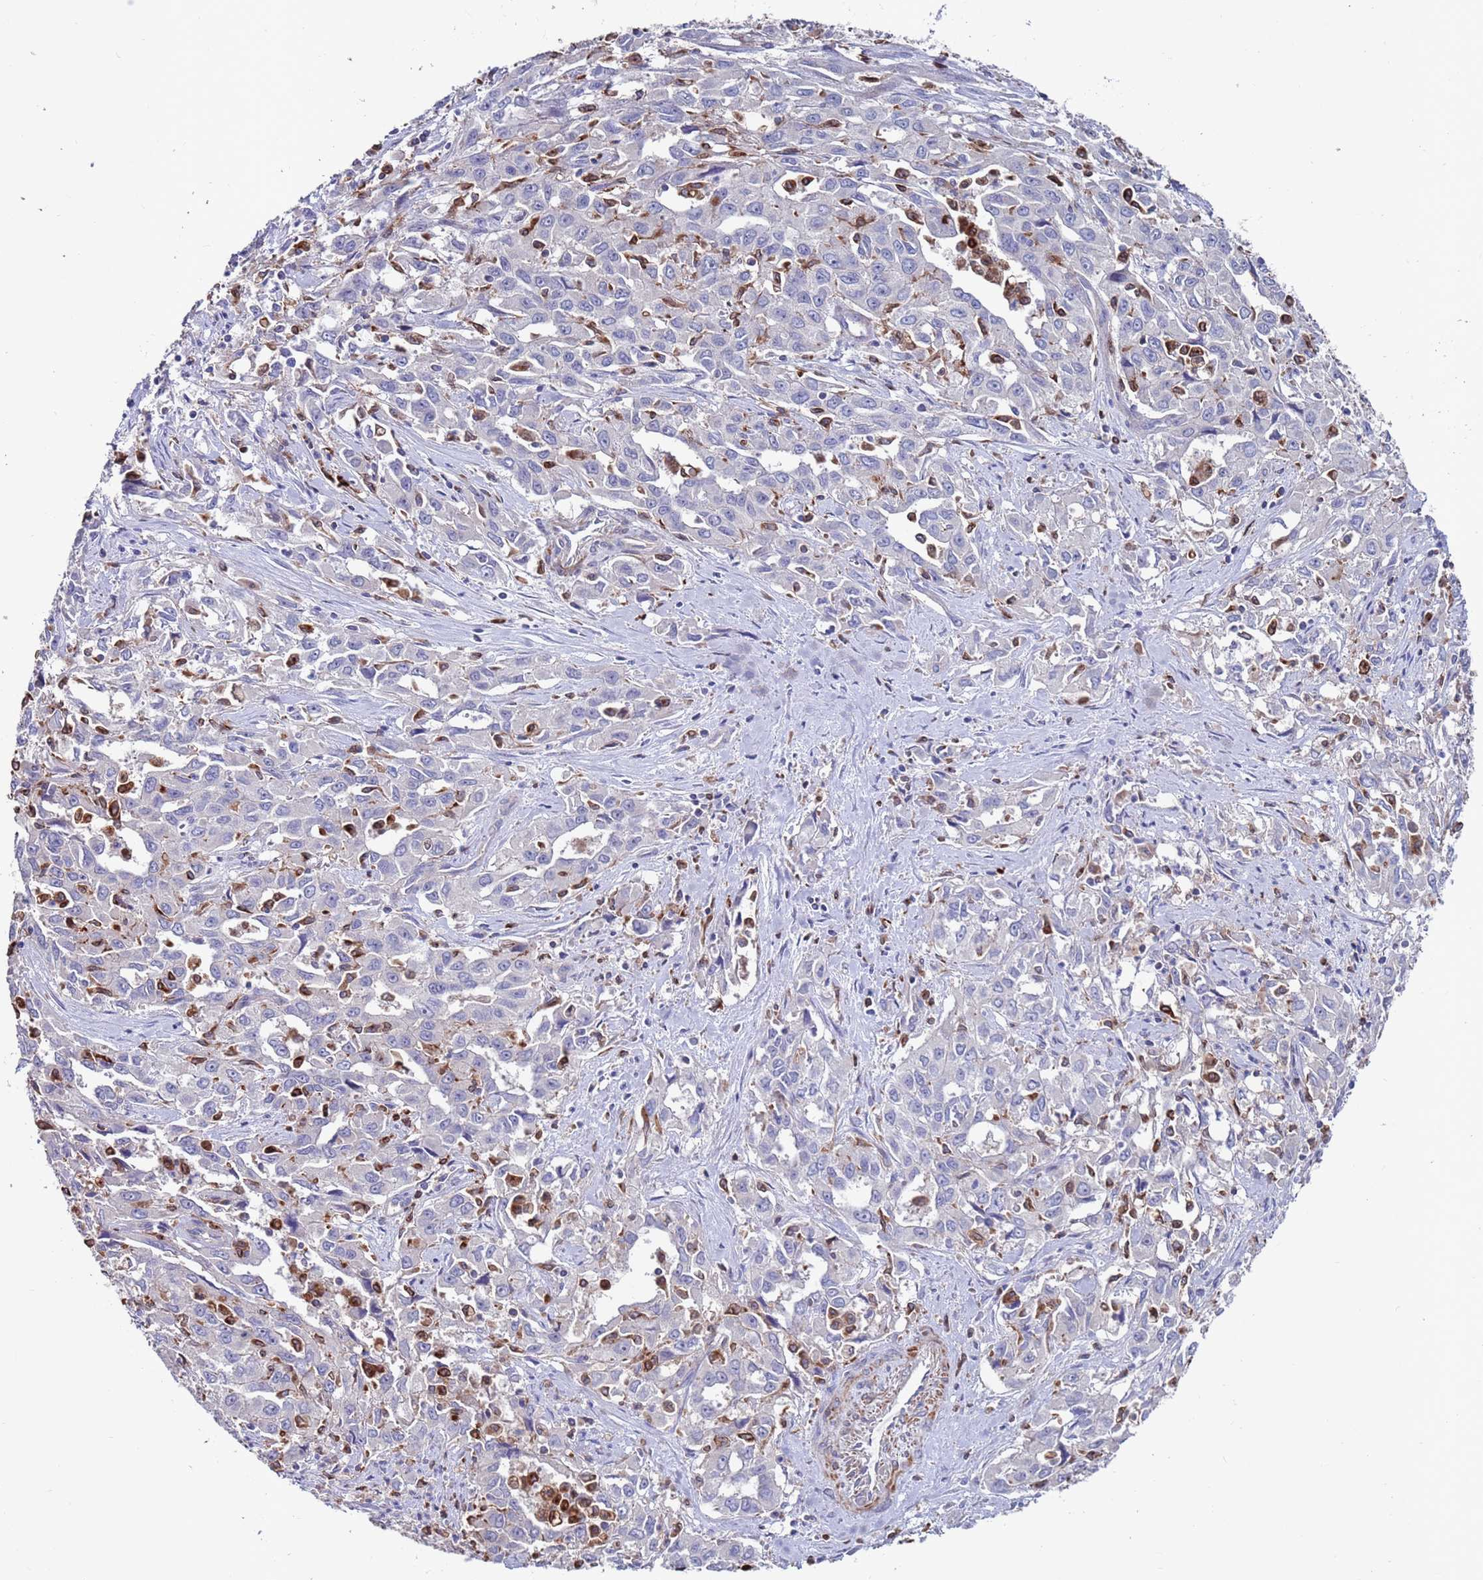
{"staining": {"intensity": "negative", "quantity": "none", "location": "none"}, "tissue": "liver cancer", "cell_type": "Tumor cells", "image_type": "cancer", "snomed": [{"axis": "morphology", "description": "Carcinoma, Hepatocellular, NOS"}, {"axis": "topography", "description": "Liver"}], "caption": "This photomicrograph is of hepatocellular carcinoma (liver) stained with immunohistochemistry to label a protein in brown with the nuclei are counter-stained blue. There is no positivity in tumor cells. (DAB (3,3'-diaminobenzidine) immunohistochemistry (IHC) visualized using brightfield microscopy, high magnification).", "gene": "GREB1L", "patient": {"sex": "male", "age": 63}}